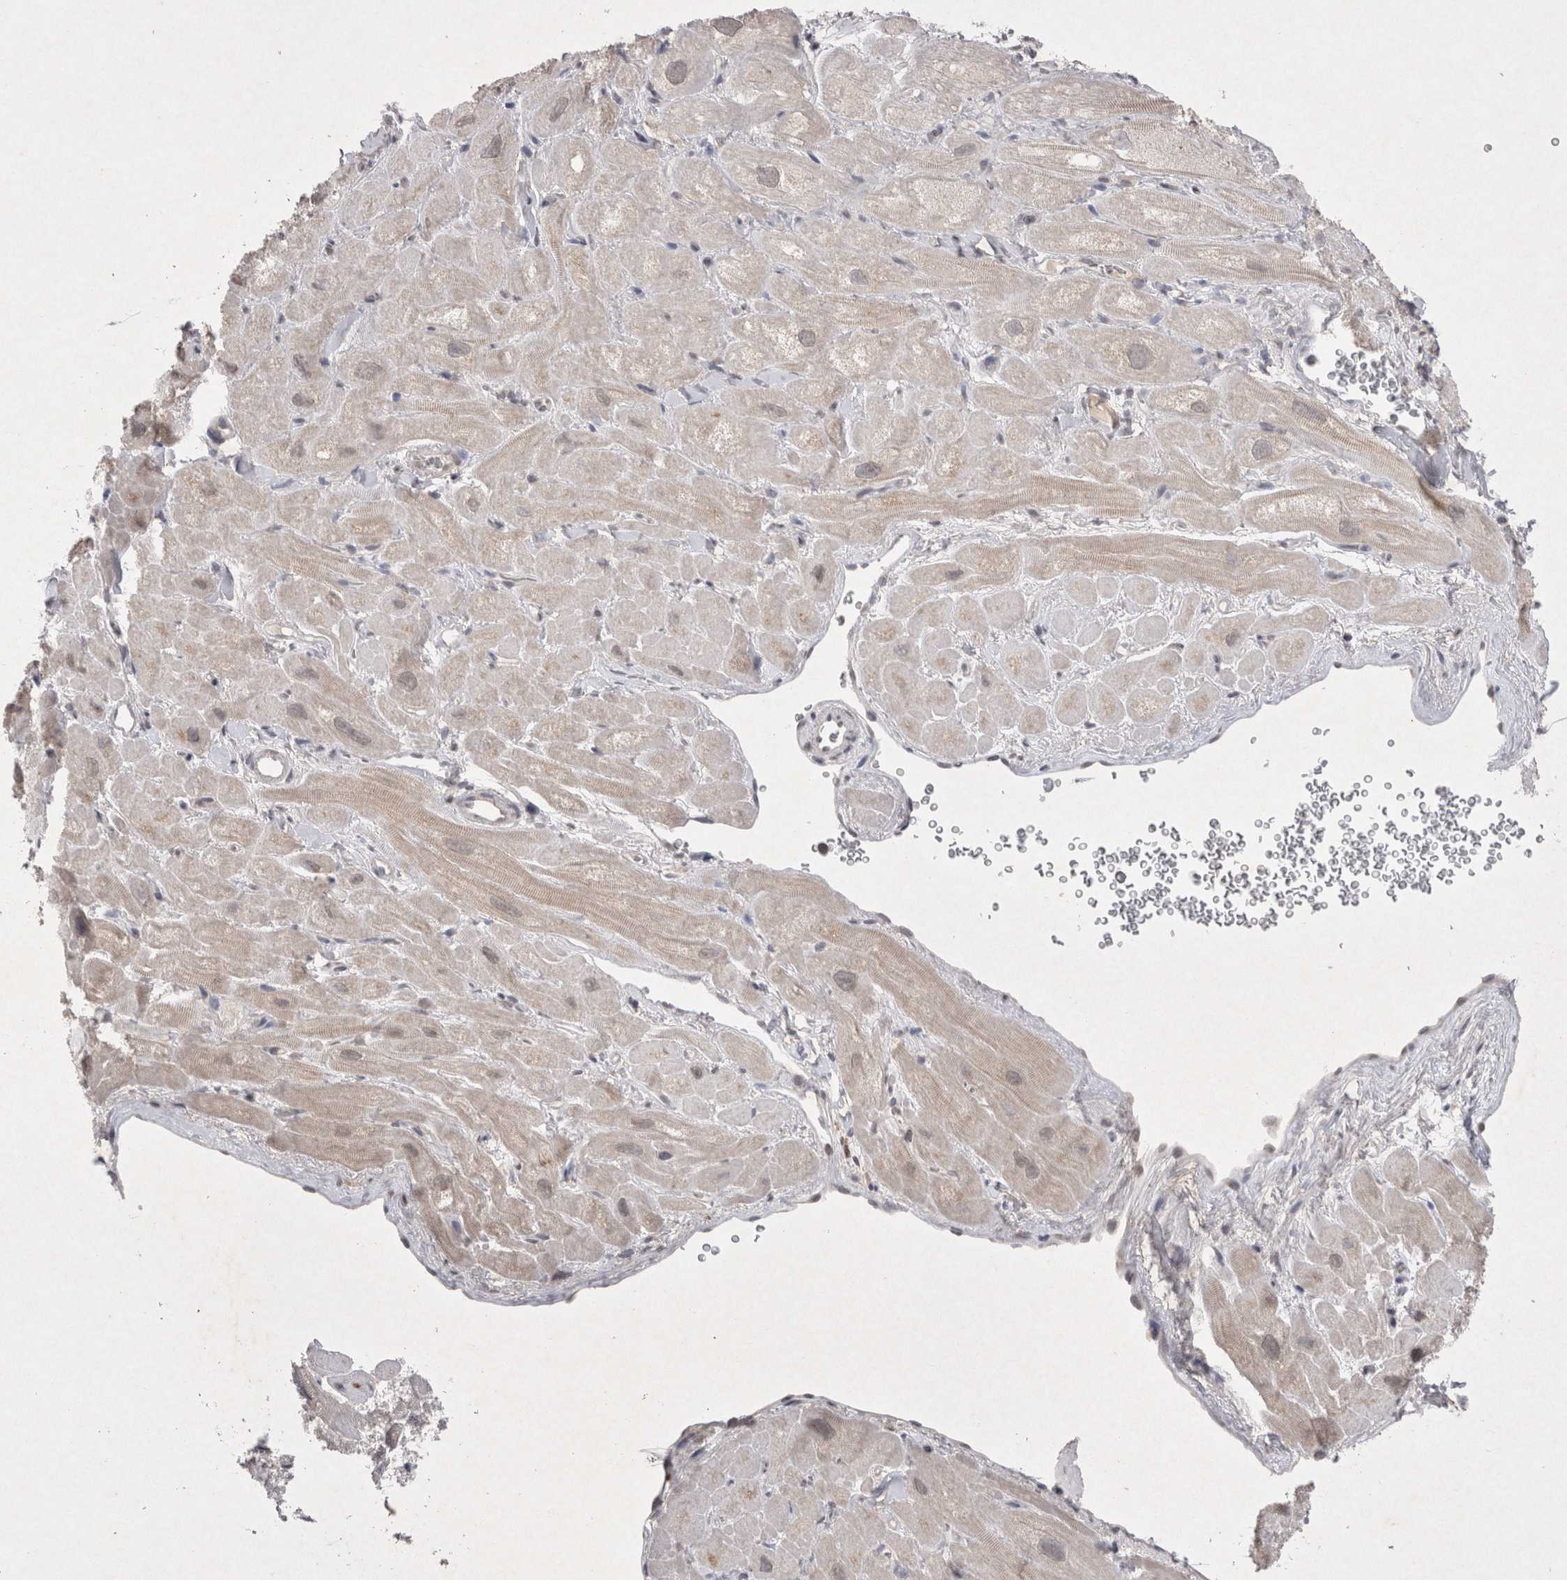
{"staining": {"intensity": "moderate", "quantity": "<25%", "location": "cytoplasmic/membranous"}, "tissue": "heart muscle", "cell_type": "Cardiomyocytes", "image_type": "normal", "snomed": [{"axis": "morphology", "description": "Normal tissue, NOS"}, {"axis": "topography", "description": "Heart"}], "caption": "IHC photomicrograph of unremarkable heart muscle stained for a protein (brown), which exhibits low levels of moderate cytoplasmic/membranous staining in approximately <25% of cardiomyocytes.", "gene": "LYVE1", "patient": {"sex": "male", "age": 49}}